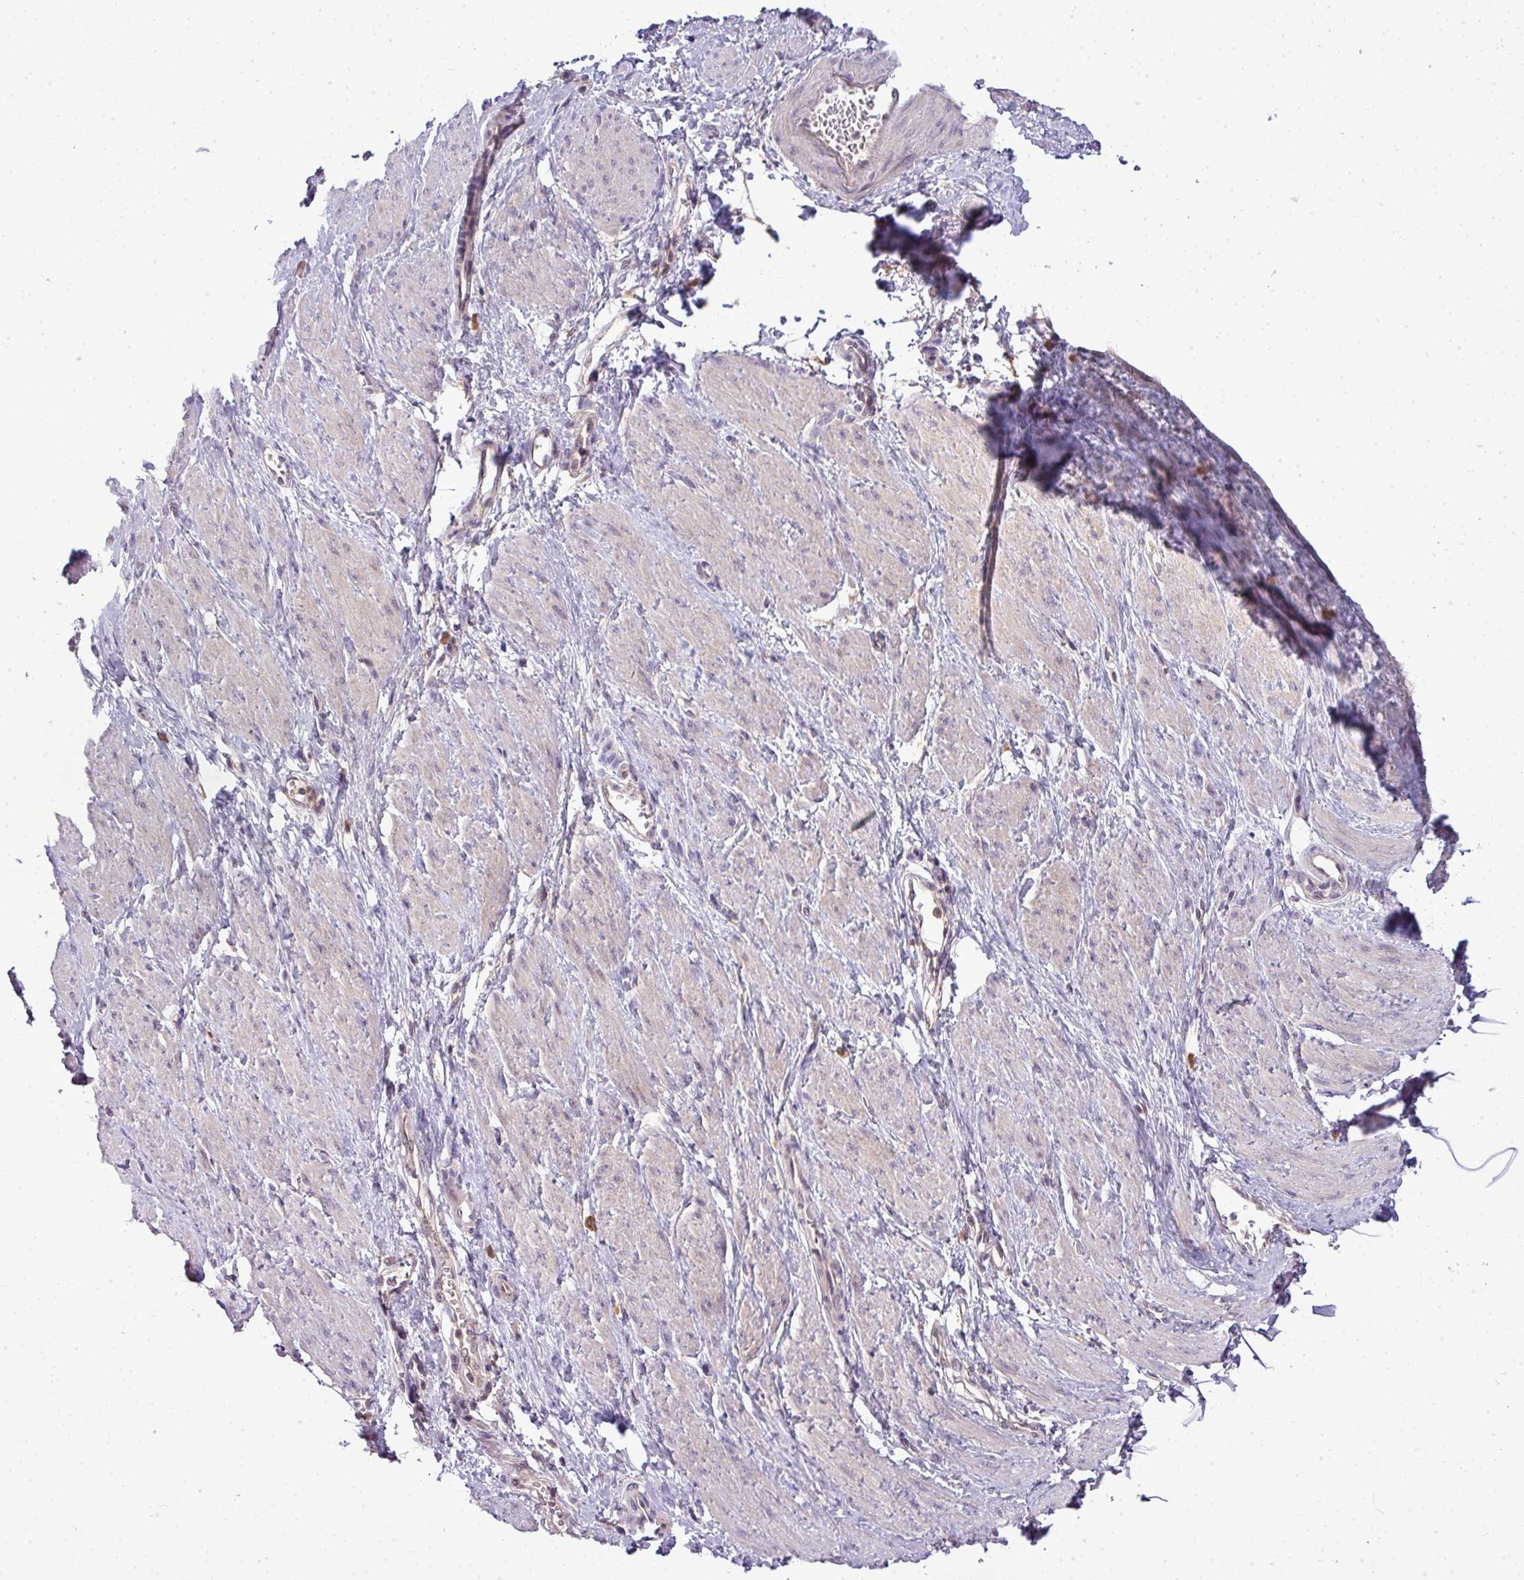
{"staining": {"intensity": "negative", "quantity": "none", "location": "none"}, "tissue": "smooth muscle", "cell_type": "Smooth muscle cells", "image_type": "normal", "snomed": [{"axis": "morphology", "description": "Normal tissue, NOS"}, {"axis": "topography", "description": "Smooth muscle"}, {"axis": "topography", "description": "Uterus"}], "caption": "Human smooth muscle stained for a protein using immunohistochemistry (IHC) shows no positivity in smooth muscle cells.", "gene": "STAT5A", "patient": {"sex": "female", "age": 39}}